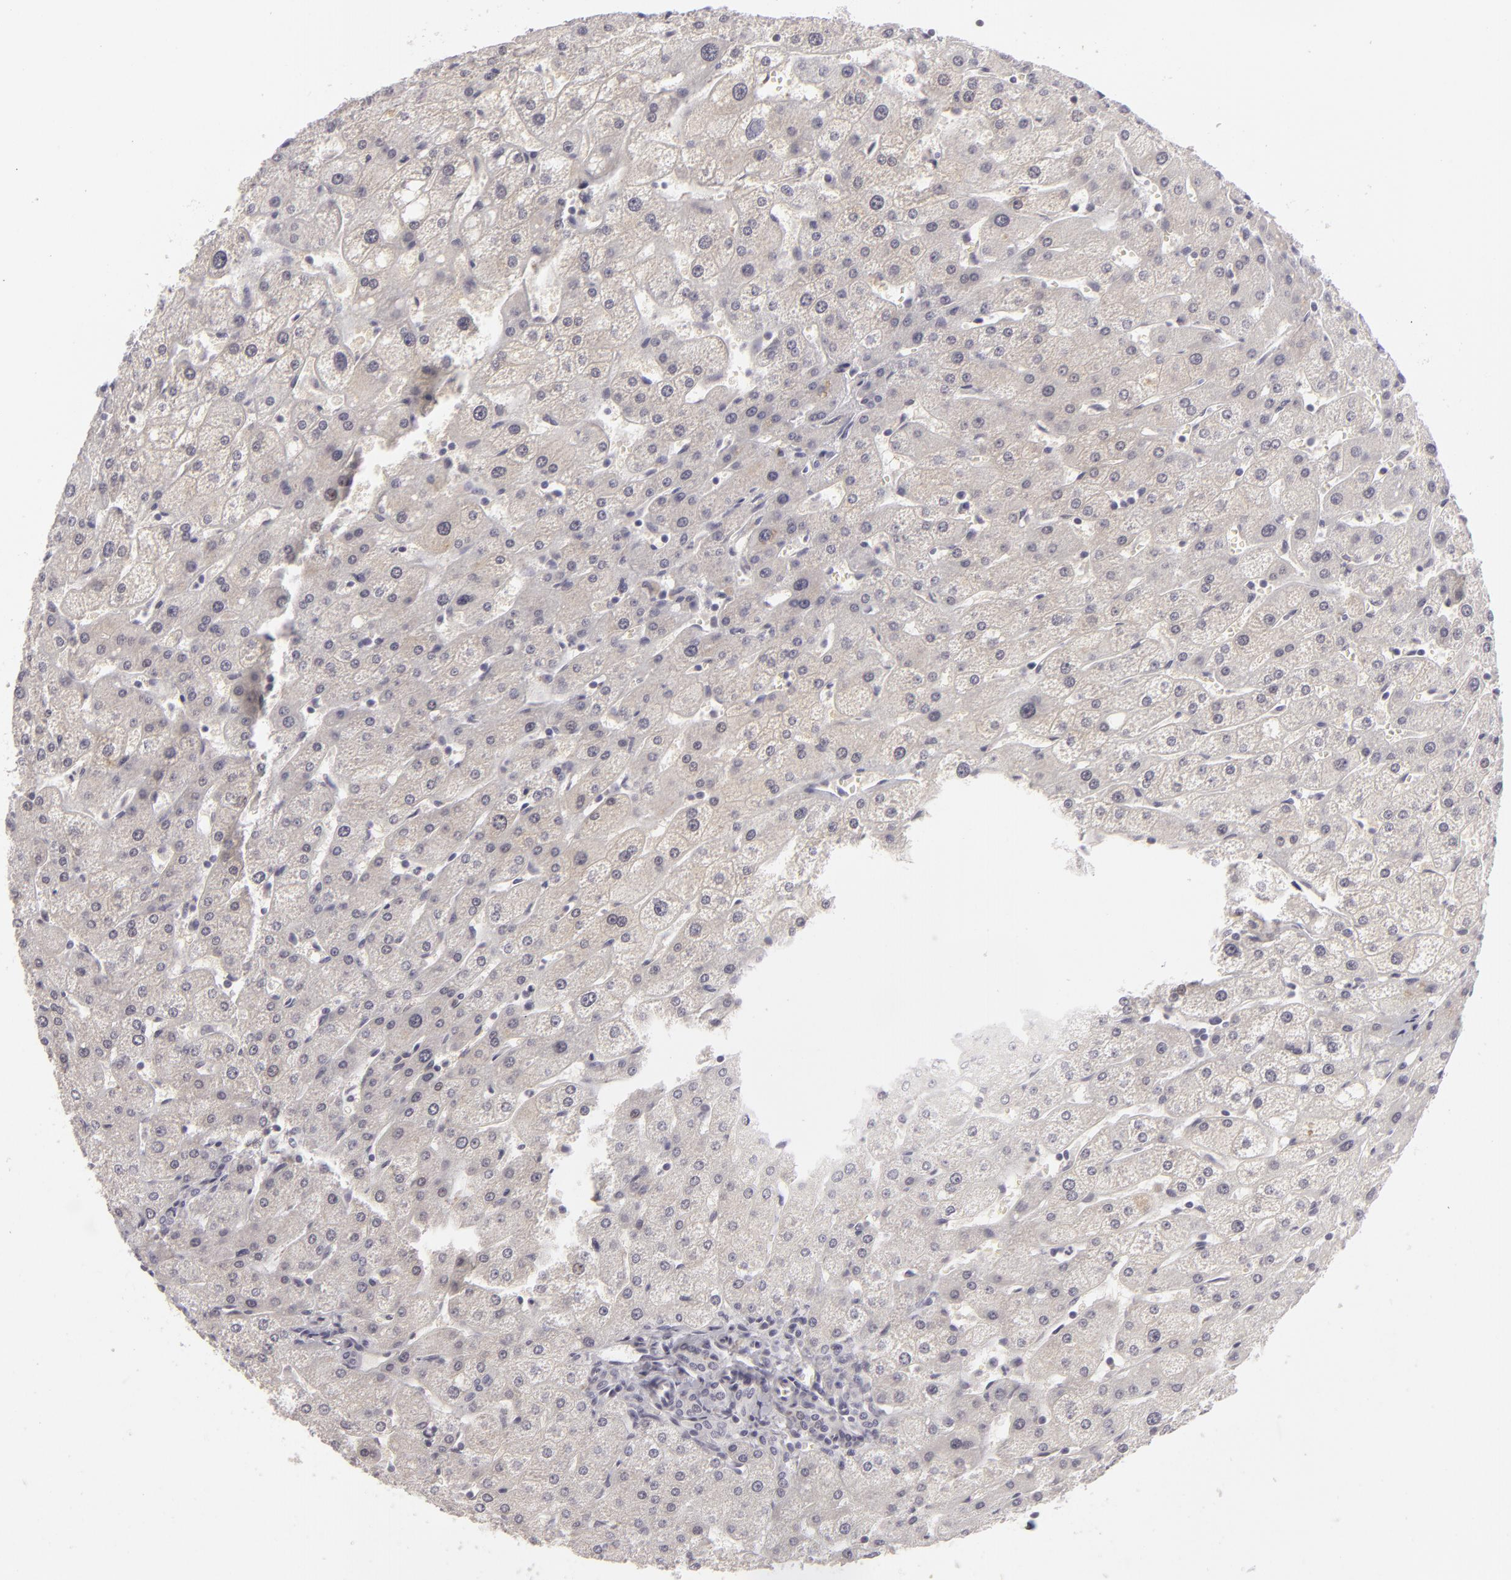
{"staining": {"intensity": "negative", "quantity": "none", "location": "none"}, "tissue": "liver", "cell_type": "Cholangiocytes", "image_type": "normal", "snomed": [{"axis": "morphology", "description": "Normal tissue, NOS"}, {"axis": "topography", "description": "Liver"}], "caption": "A high-resolution histopathology image shows IHC staining of unremarkable liver, which demonstrates no significant staining in cholangiocytes.", "gene": "SIX1", "patient": {"sex": "male", "age": 67}}